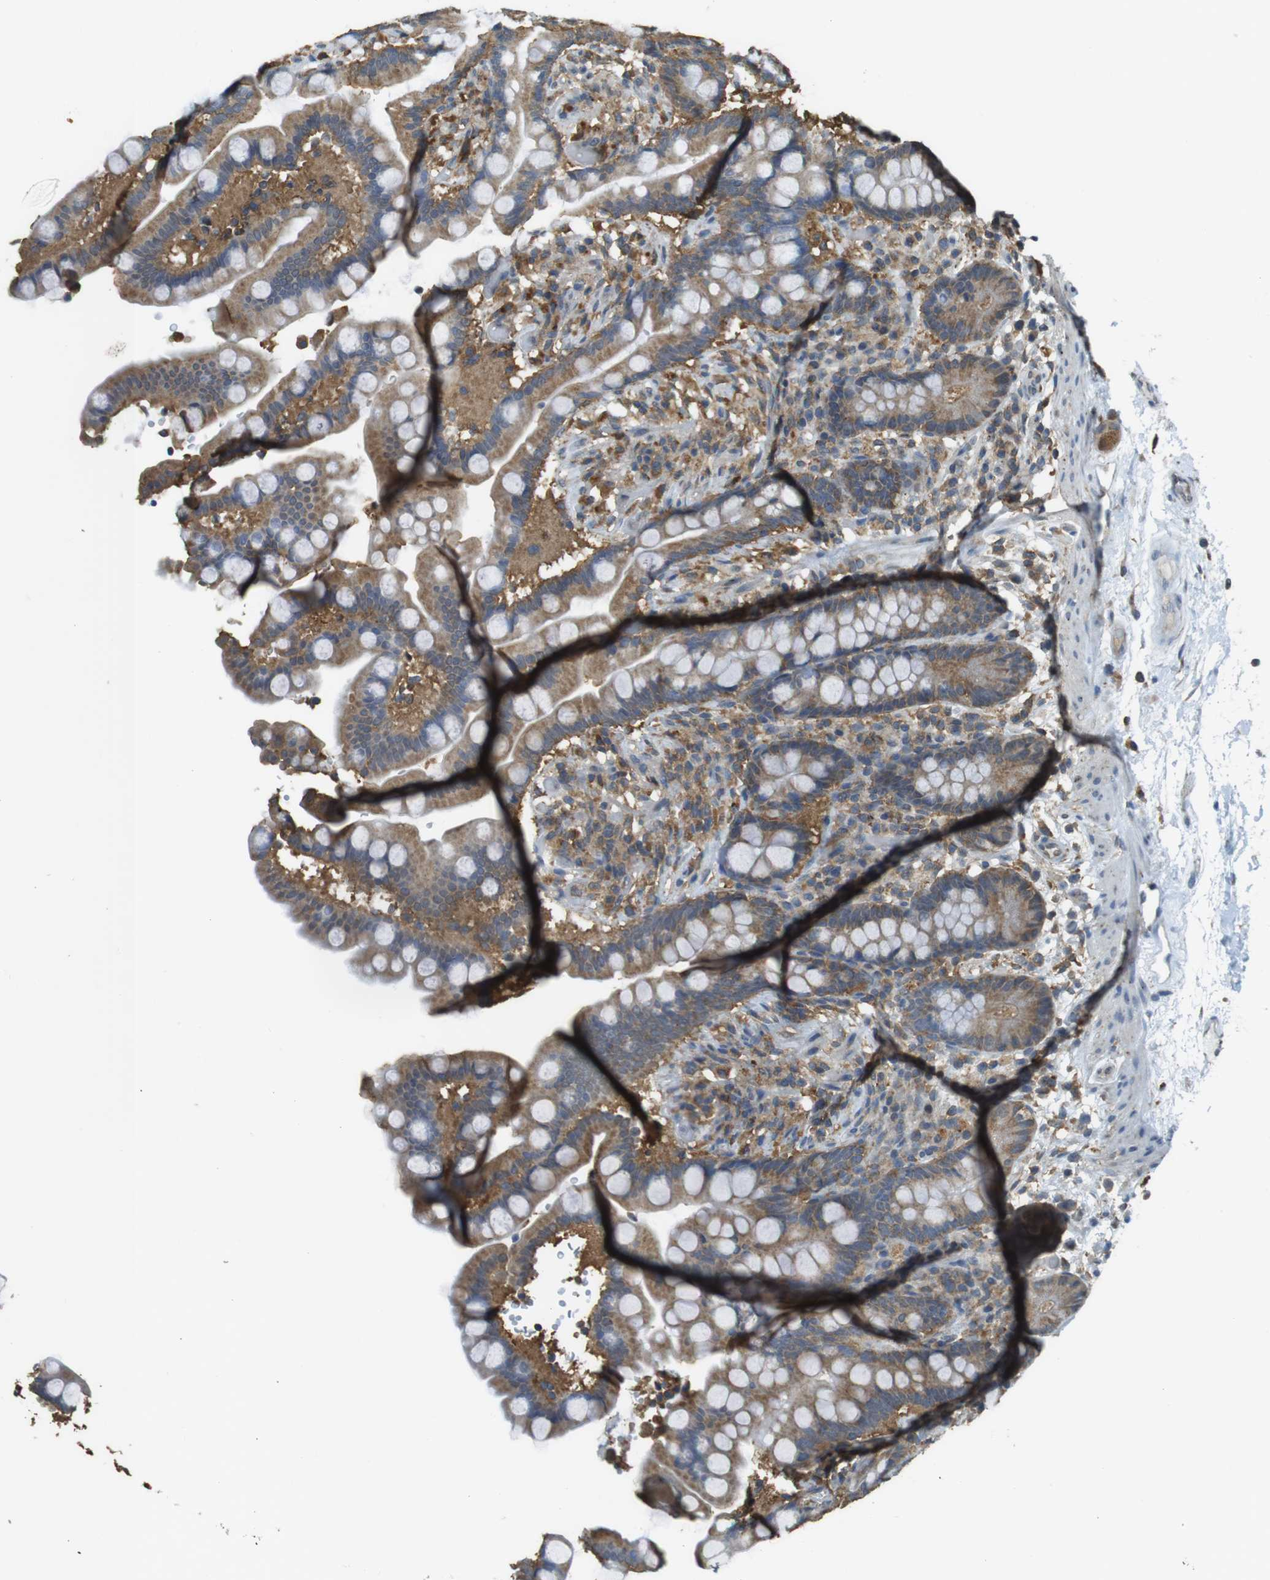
{"staining": {"intensity": "weak", "quantity": ">75%", "location": "cytoplasmic/membranous"}, "tissue": "colon", "cell_type": "Endothelial cells", "image_type": "normal", "snomed": [{"axis": "morphology", "description": "Normal tissue, NOS"}, {"axis": "topography", "description": "Colon"}], "caption": "Immunohistochemical staining of benign colon demonstrates weak cytoplasmic/membranous protein positivity in about >75% of endothelial cells.", "gene": "BRI3BP", "patient": {"sex": "male", "age": 73}}